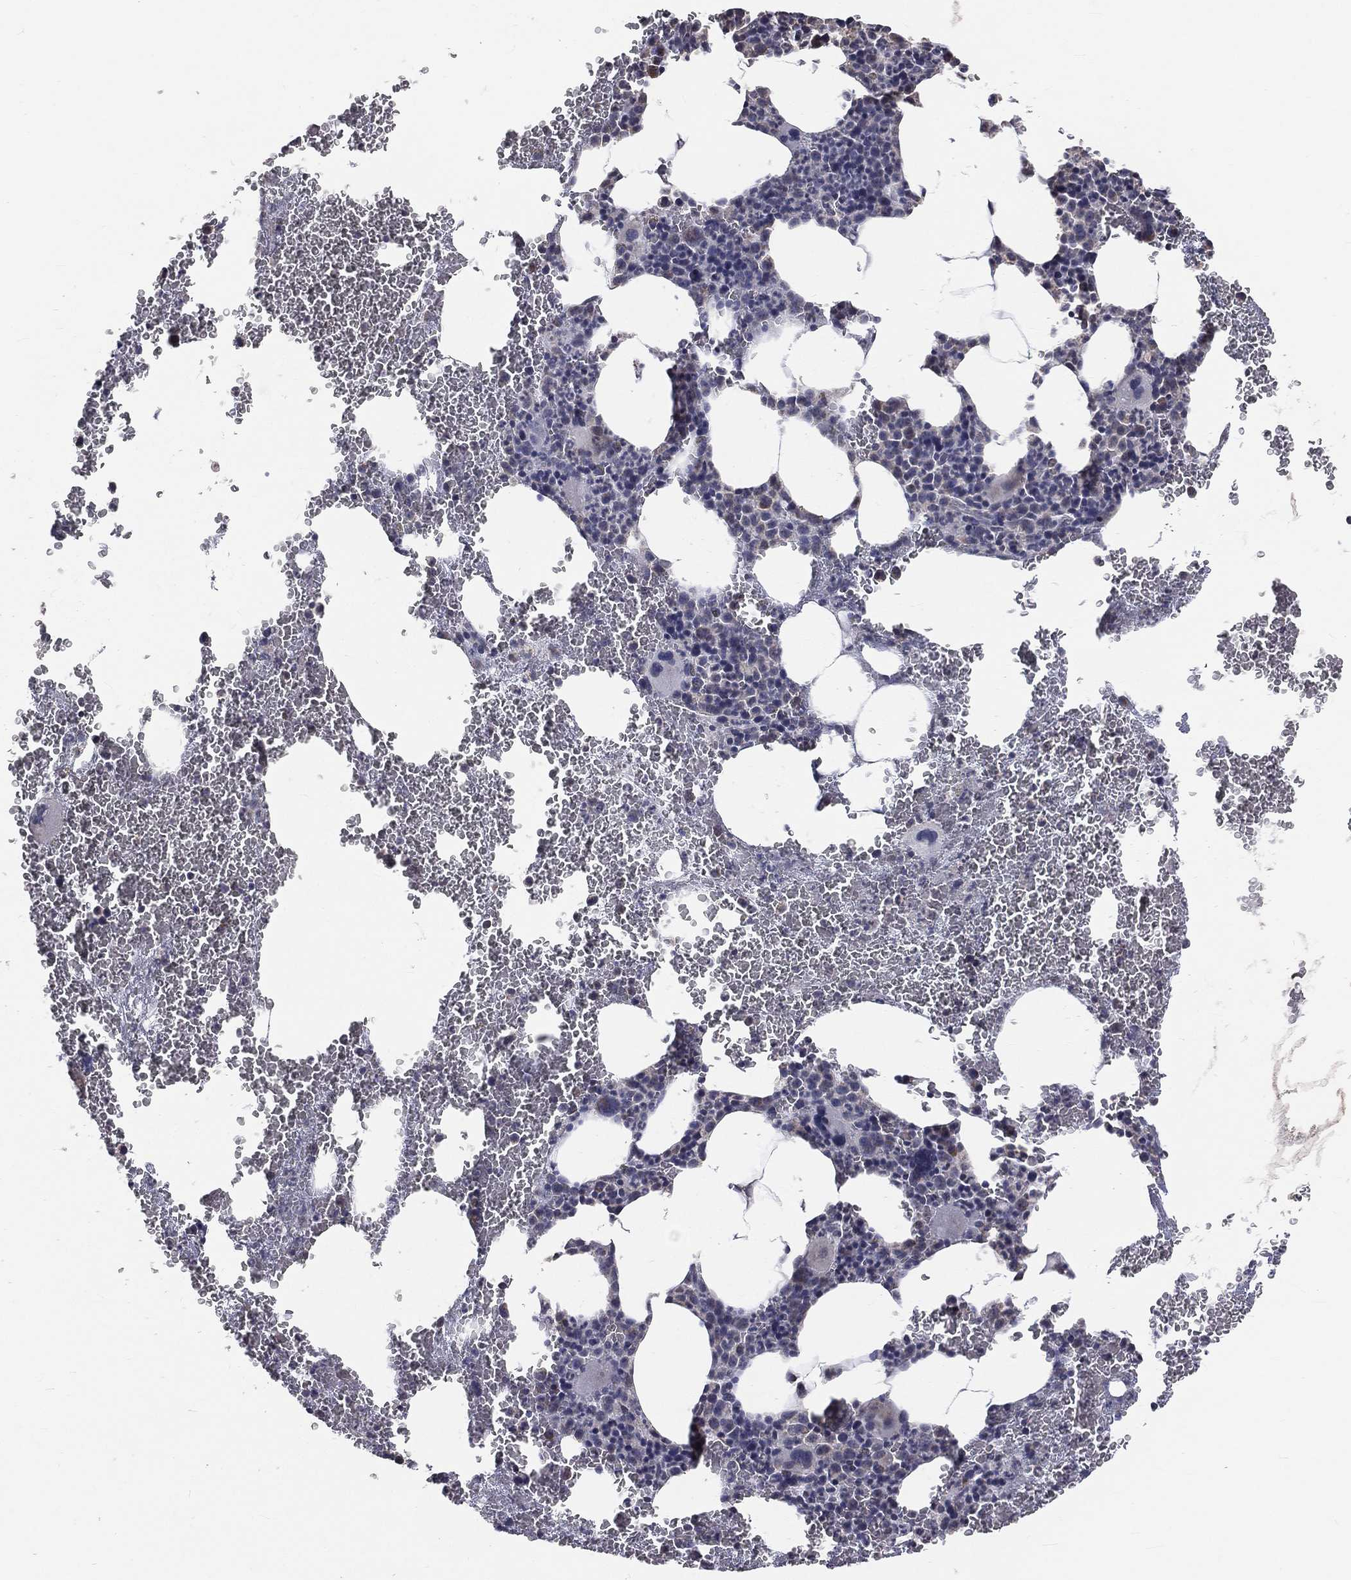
{"staining": {"intensity": "negative", "quantity": "none", "location": "none"}, "tissue": "bone marrow", "cell_type": "Hematopoietic cells", "image_type": "normal", "snomed": [{"axis": "morphology", "description": "Normal tissue, NOS"}, {"axis": "topography", "description": "Bone marrow"}], "caption": "A histopathology image of bone marrow stained for a protein displays no brown staining in hematopoietic cells. The staining was performed using DAB (3,3'-diaminobenzidine) to visualize the protein expression in brown, while the nuclei were stained in blue with hematoxylin (Magnification: 20x).", "gene": "MRPL46", "patient": {"sex": "male", "age": 91}}